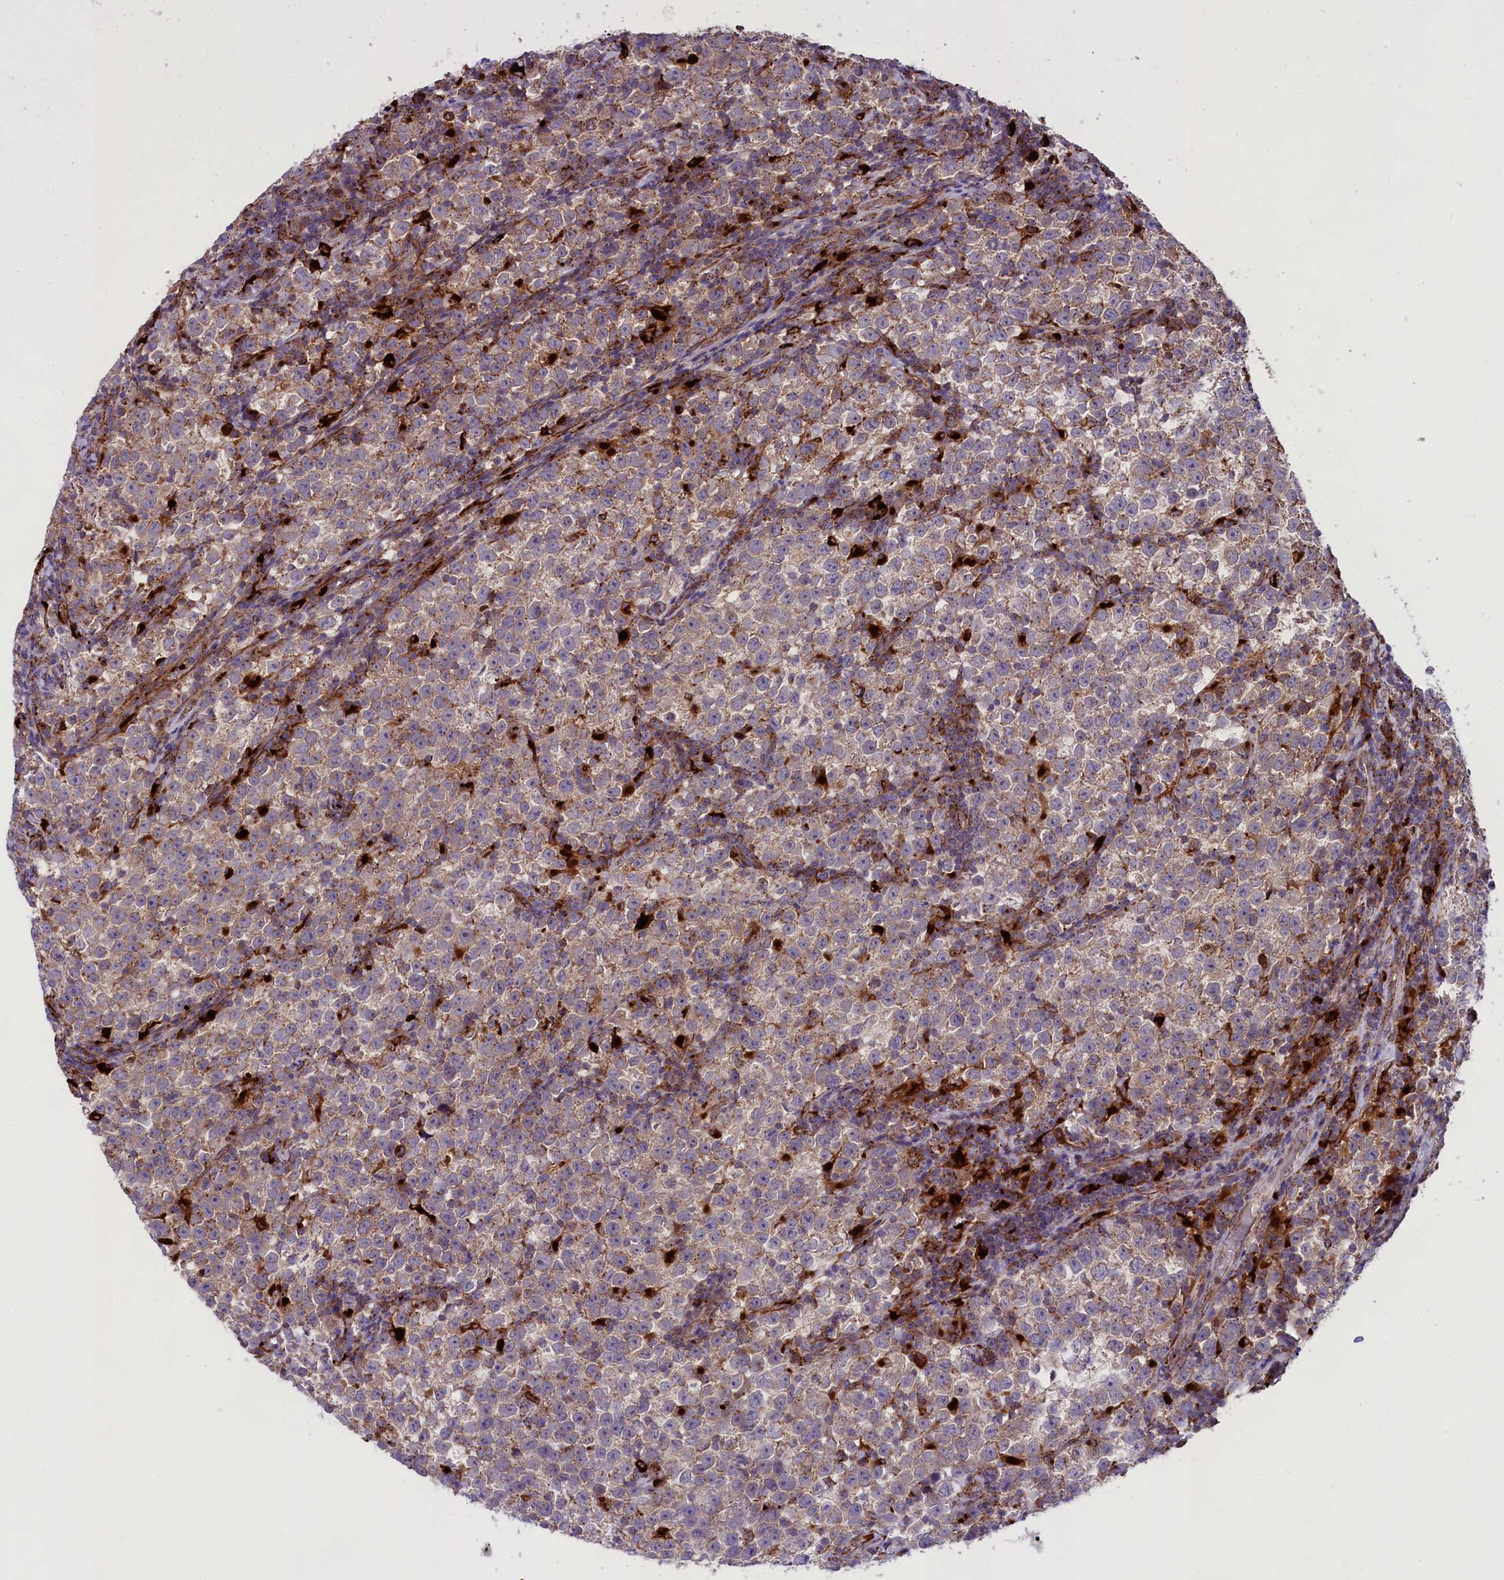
{"staining": {"intensity": "moderate", "quantity": "<25%", "location": "cytoplasmic/membranous"}, "tissue": "testis cancer", "cell_type": "Tumor cells", "image_type": "cancer", "snomed": [{"axis": "morphology", "description": "Normal tissue, NOS"}, {"axis": "morphology", "description": "Seminoma, NOS"}, {"axis": "topography", "description": "Testis"}], "caption": "Brown immunohistochemical staining in testis cancer (seminoma) reveals moderate cytoplasmic/membranous staining in about <25% of tumor cells. (DAB IHC with brightfield microscopy, high magnification).", "gene": "MAN2B1", "patient": {"sex": "male", "age": 43}}